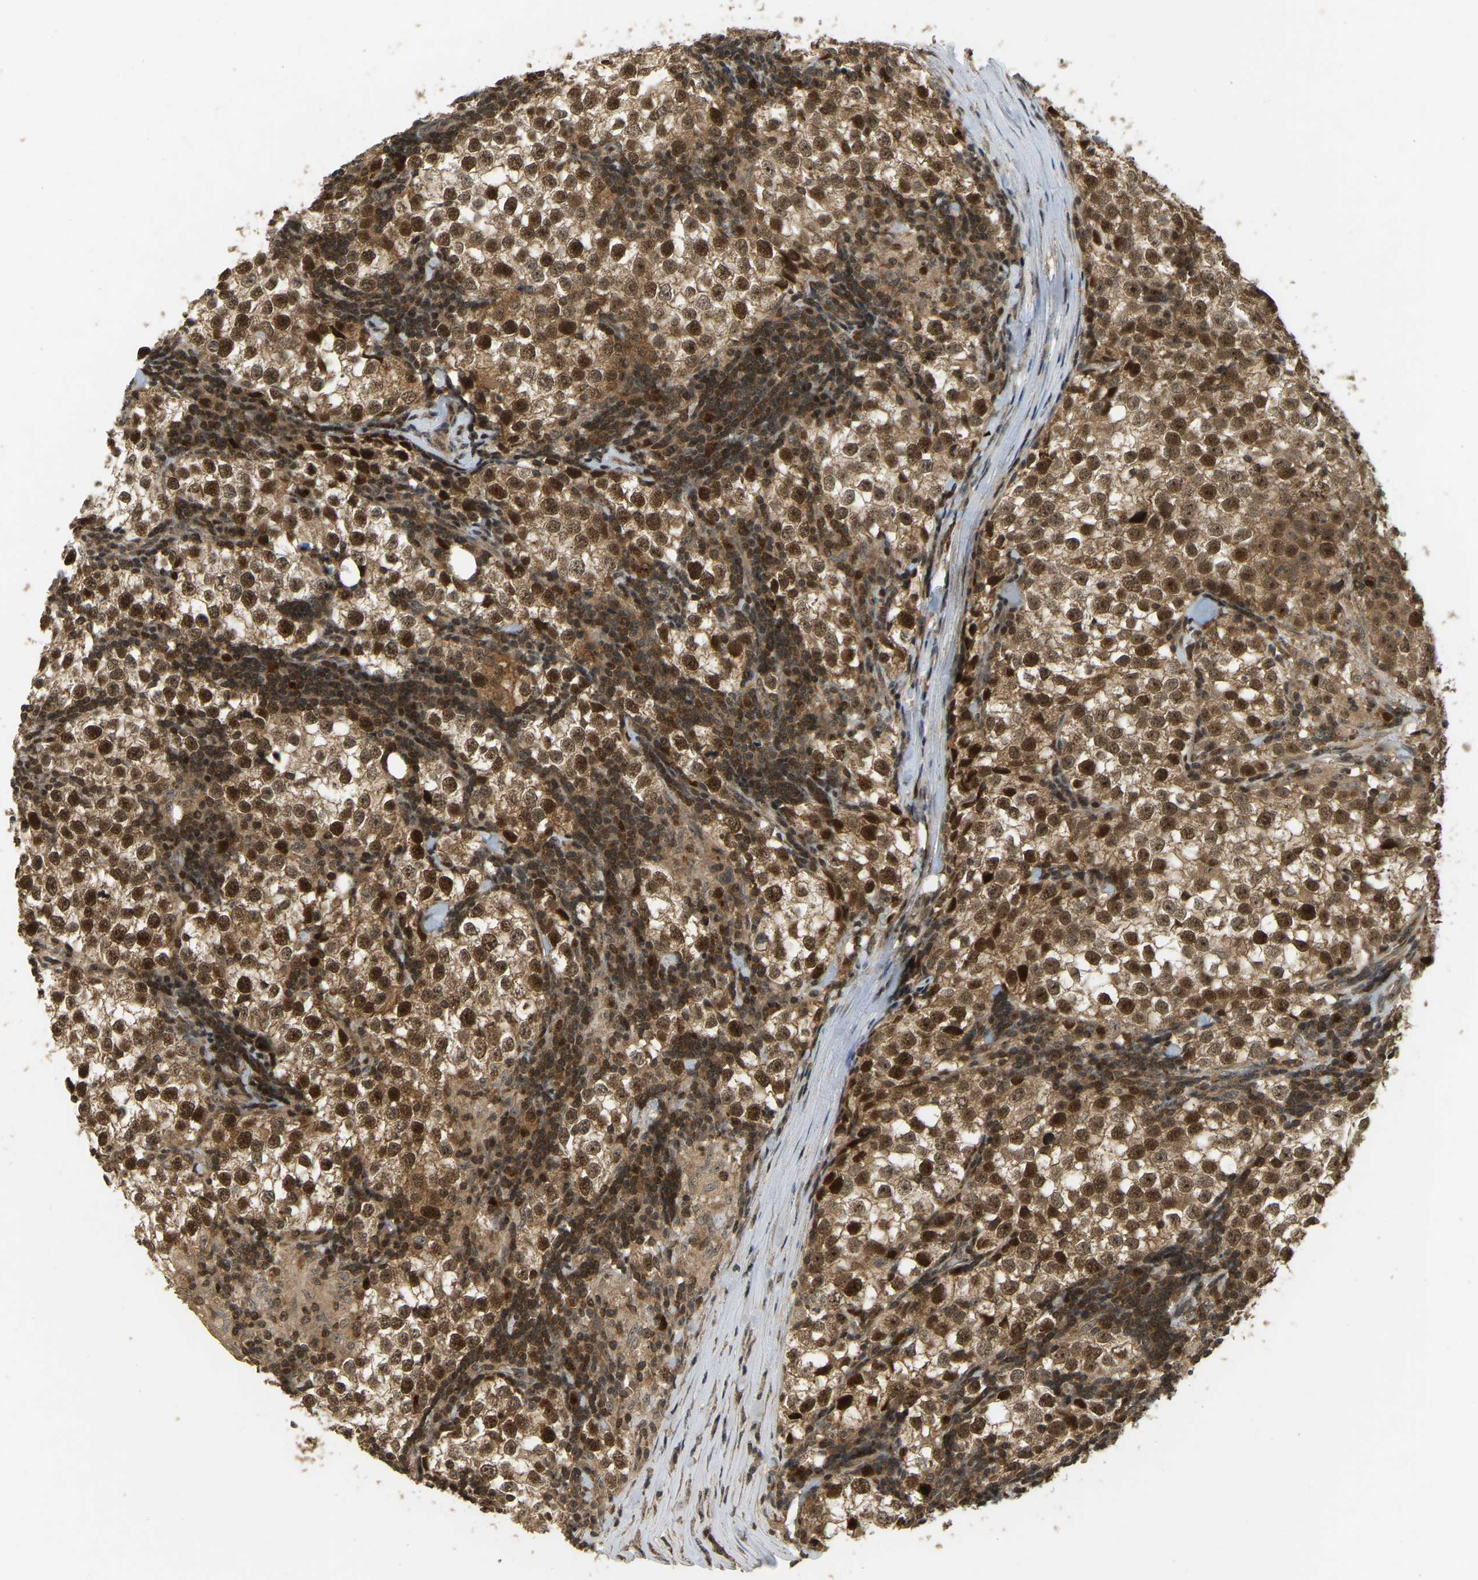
{"staining": {"intensity": "strong", "quantity": ">75%", "location": "nuclear"}, "tissue": "testis cancer", "cell_type": "Tumor cells", "image_type": "cancer", "snomed": [{"axis": "morphology", "description": "Seminoma, NOS"}, {"axis": "morphology", "description": "Carcinoma, Embryonal, NOS"}, {"axis": "topography", "description": "Testis"}], "caption": "DAB immunohistochemical staining of human testis cancer demonstrates strong nuclear protein expression in approximately >75% of tumor cells.", "gene": "BRF2", "patient": {"sex": "male", "age": 36}}